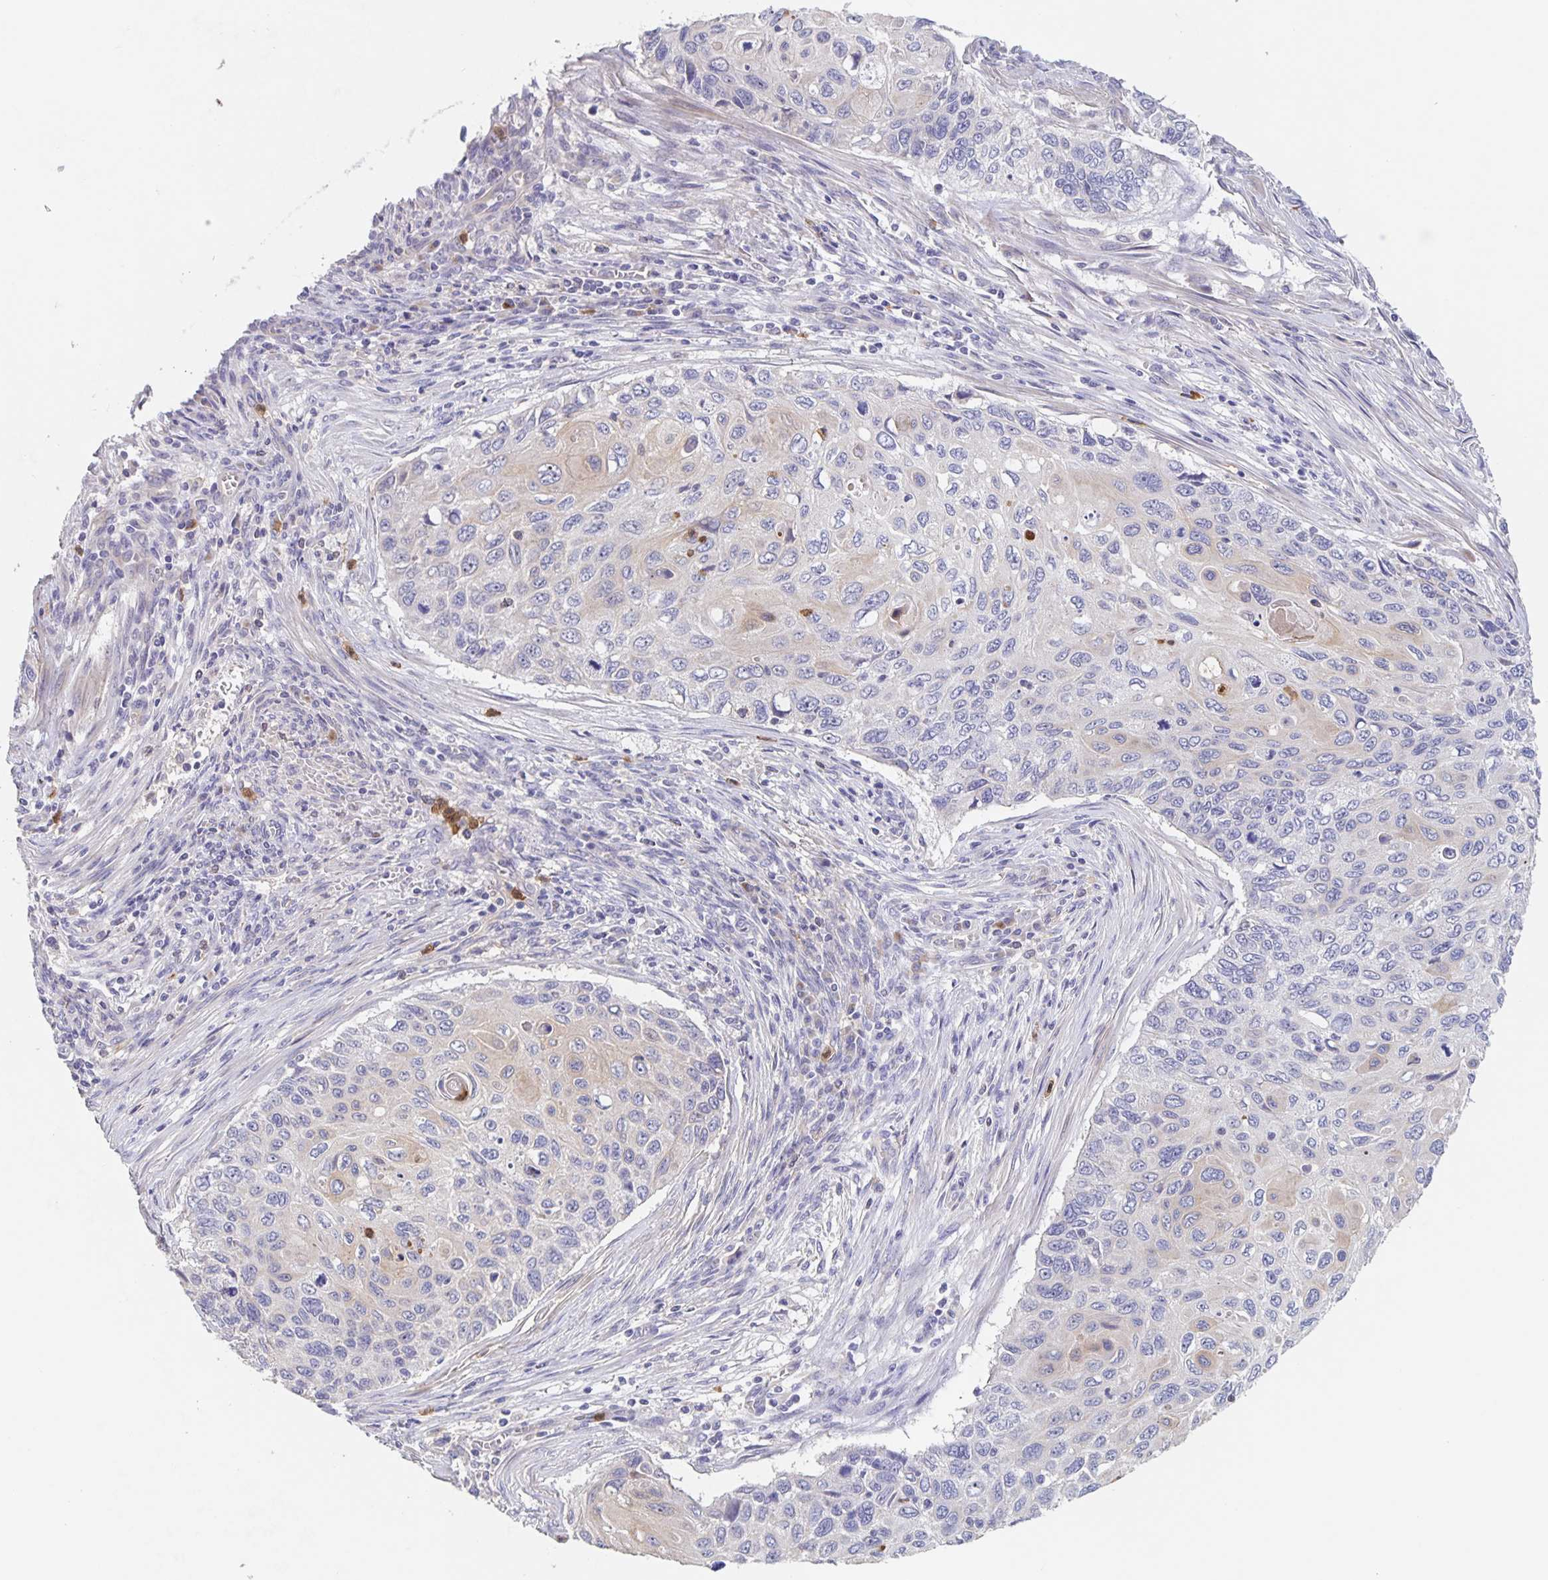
{"staining": {"intensity": "negative", "quantity": "none", "location": "none"}, "tissue": "cervical cancer", "cell_type": "Tumor cells", "image_type": "cancer", "snomed": [{"axis": "morphology", "description": "Squamous cell carcinoma, NOS"}, {"axis": "topography", "description": "Cervix"}], "caption": "Immunohistochemical staining of cervical cancer shows no significant expression in tumor cells.", "gene": "CDC42BPG", "patient": {"sex": "female", "age": 70}}